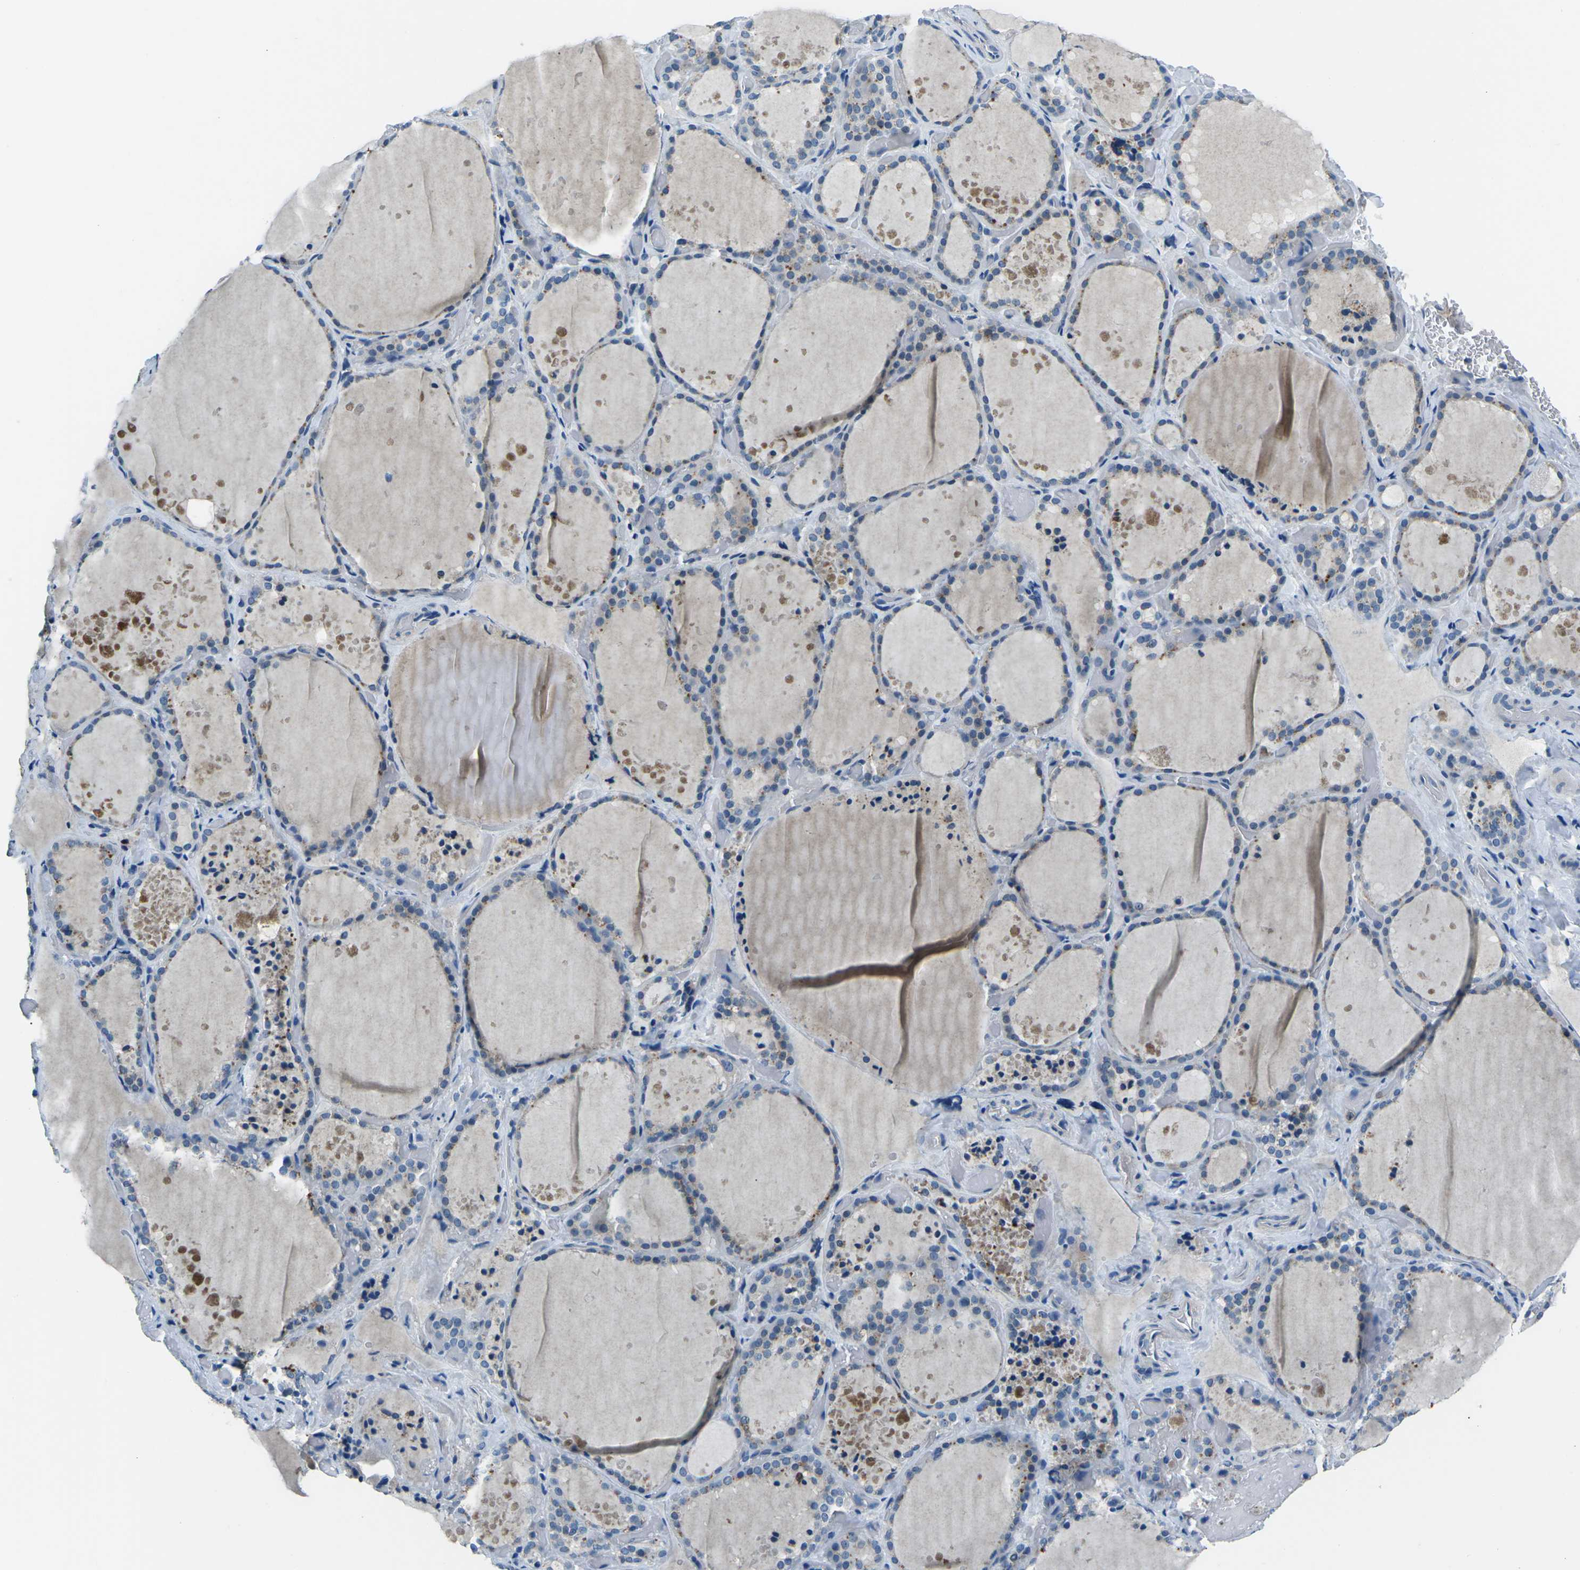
{"staining": {"intensity": "negative", "quantity": "none", "location": "none"}, "tissue": "thyroid gland", "cell_type": "Glandular cells", "image_type": "normal", "snomed": [{"axis": "morphology", "description": "Normal tissue, NOS"}, {"axis": "topography", "description": "Thyroid gland"}], "caption": "This is a histopathology image of IHC staining of normal thyroid gland, which shows no expression in glandular cells. Brightfield microscopy of immunohistochemistry stained with DAB (3,3'-diaminobenzidine) (brown) and hematoxylin (blue), captured at high magnification.", "gene": "CD1D", "patient": {"sex": "female", "age": 44}}